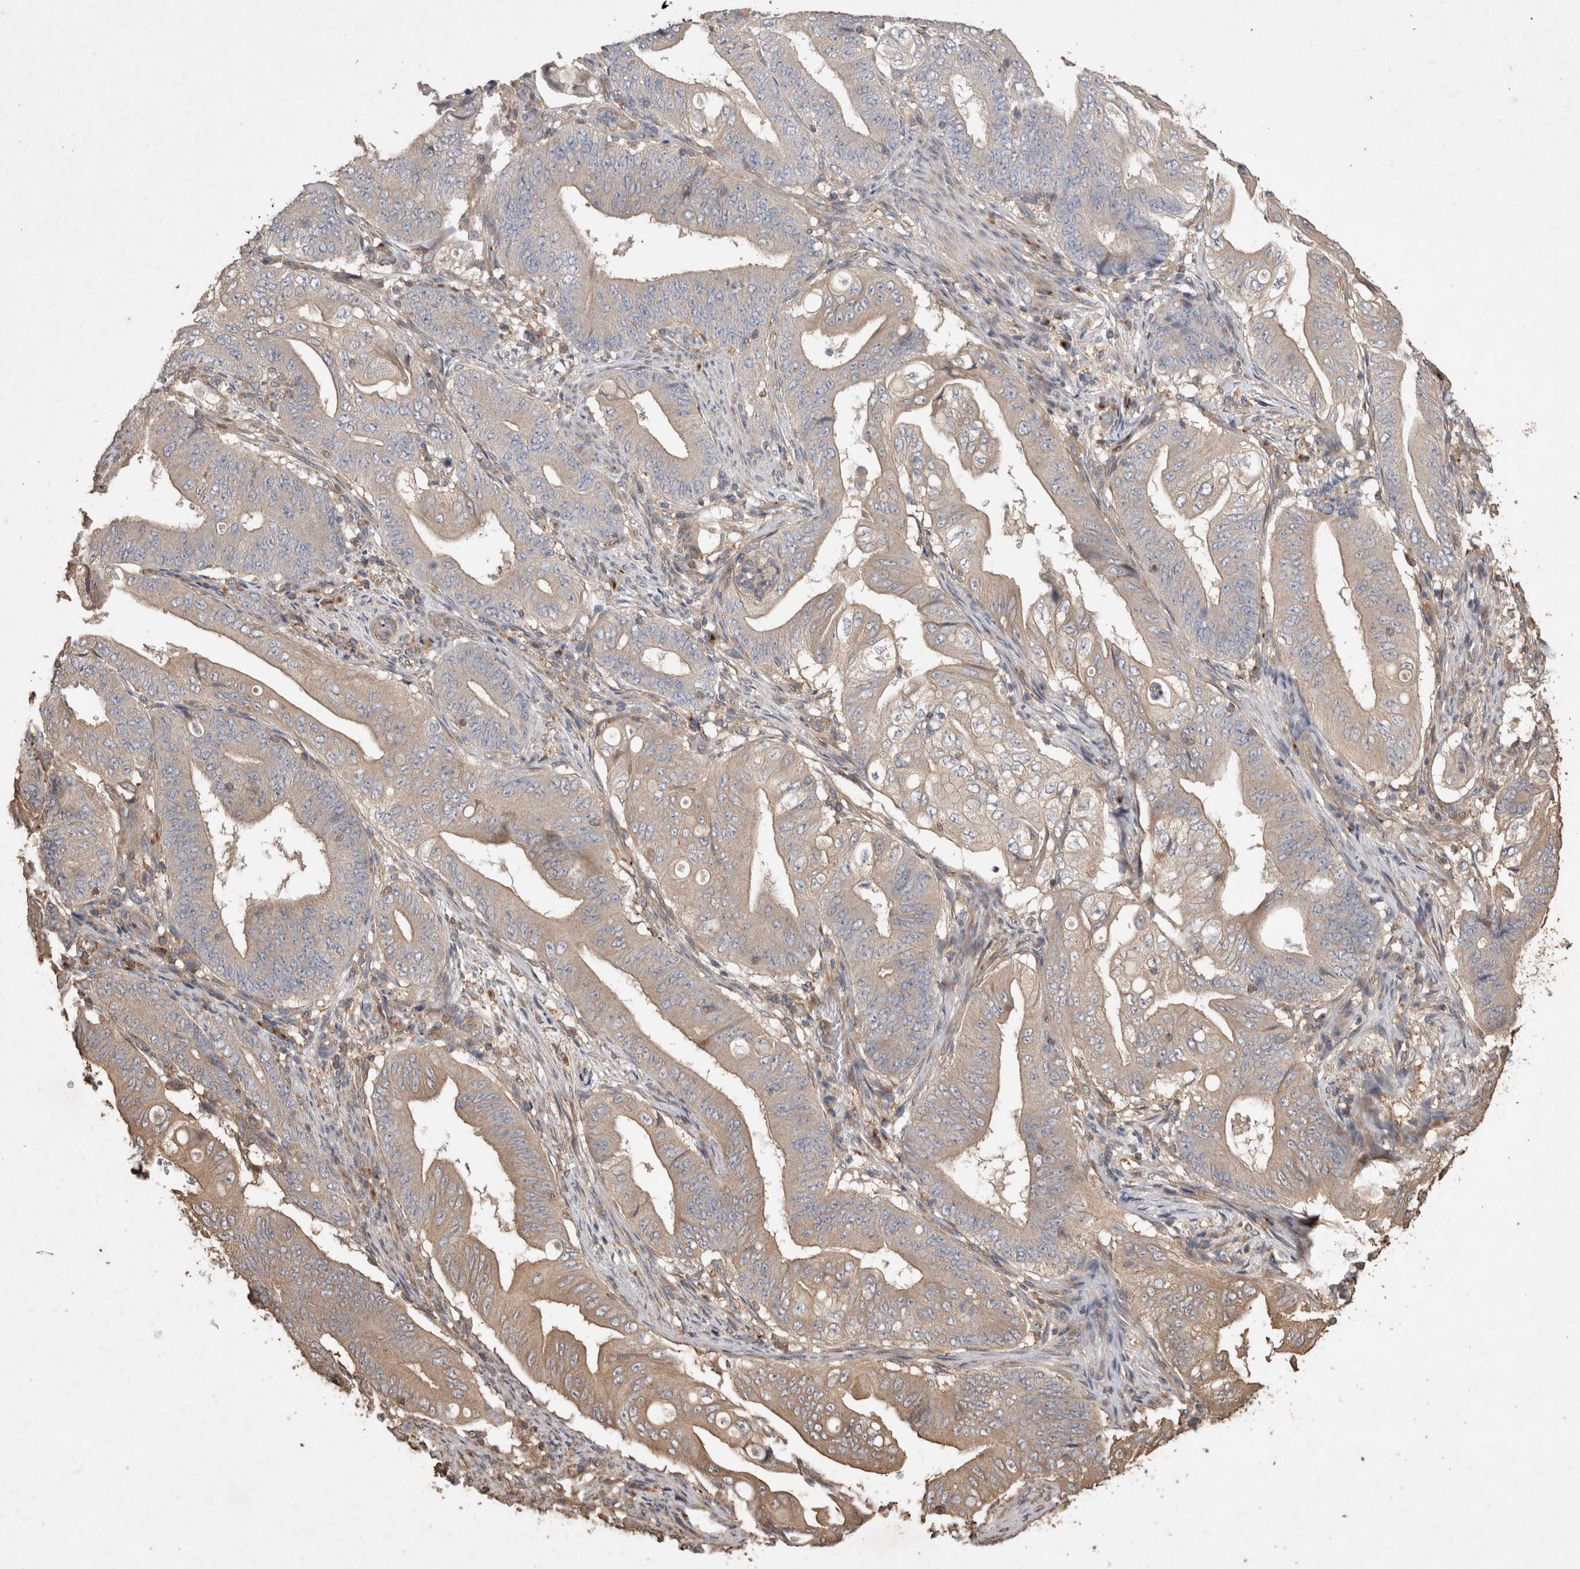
{"staining": {"intensity": "weak", "quantity": "25%-75%", "location": "cytoplasmic/membranous"}, "tissue": "stomach cancer", "cell_type": "Tumor cells", "image_type": "cancer", "snomed": [{"axis": "morphology", "description": "Adenocarcinoma, NOS"}, {"axis": "topography", "description": "Stomach"}], "caption": "DAB (3,3'-diaminobenzidine) immunohistochemical staining of human stomach cancer shows weak cytoplasmic/membranous protein expression in approximately 25%-75% of tumor cells.", "gene": "SNX31", "patient": {"sex": "female", "age": 73}}